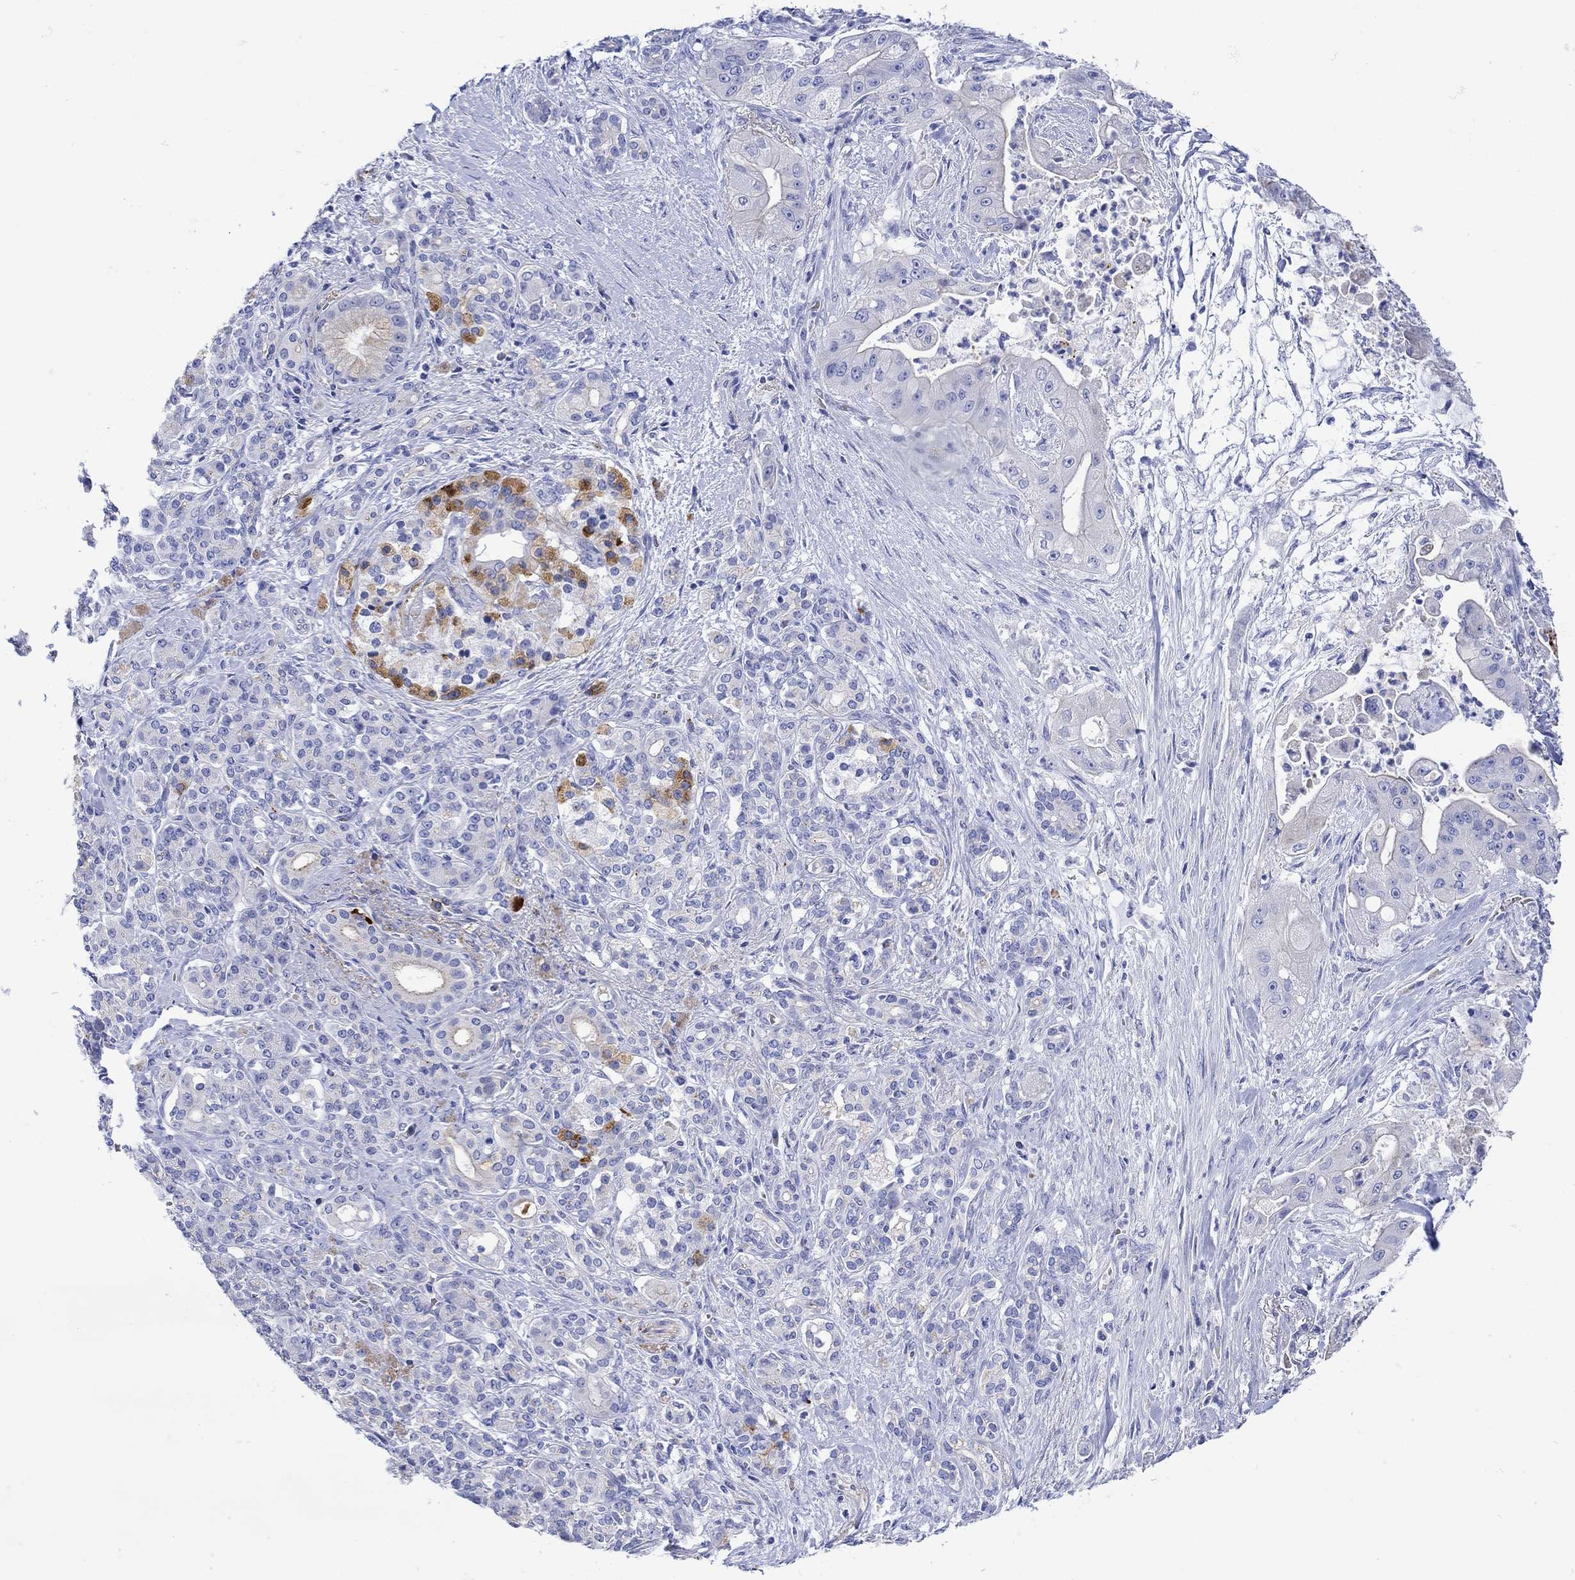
{"staining": {"intensity": "strong", "quantity": "<25%", "location": "cytoplasmic/membranous"}, "tissue": "pancreatic cancer", "cell_type": "Tumor cells", "image_type": "cancer", "snomed": [{"axis": "morphology", "description": "Normal tissue, NOS"}, {"axis": "morphology", "description": "Inflammation, NOS"}, {"axis": "morphology", "description": "Adenocarcinoma, NOS"}, {"axis": "topography", "description": "Pancreas"}], "caption": "IHC micrograph of adenocarcinoma (pancreatic) stained for a protein (brown), which reveals medium levels of strong cytoplasmic/membranous expression in approximately <25% of tumor cells.", "gene": "ANKMY1", "patient": {"sex": "male", "age": 57}}